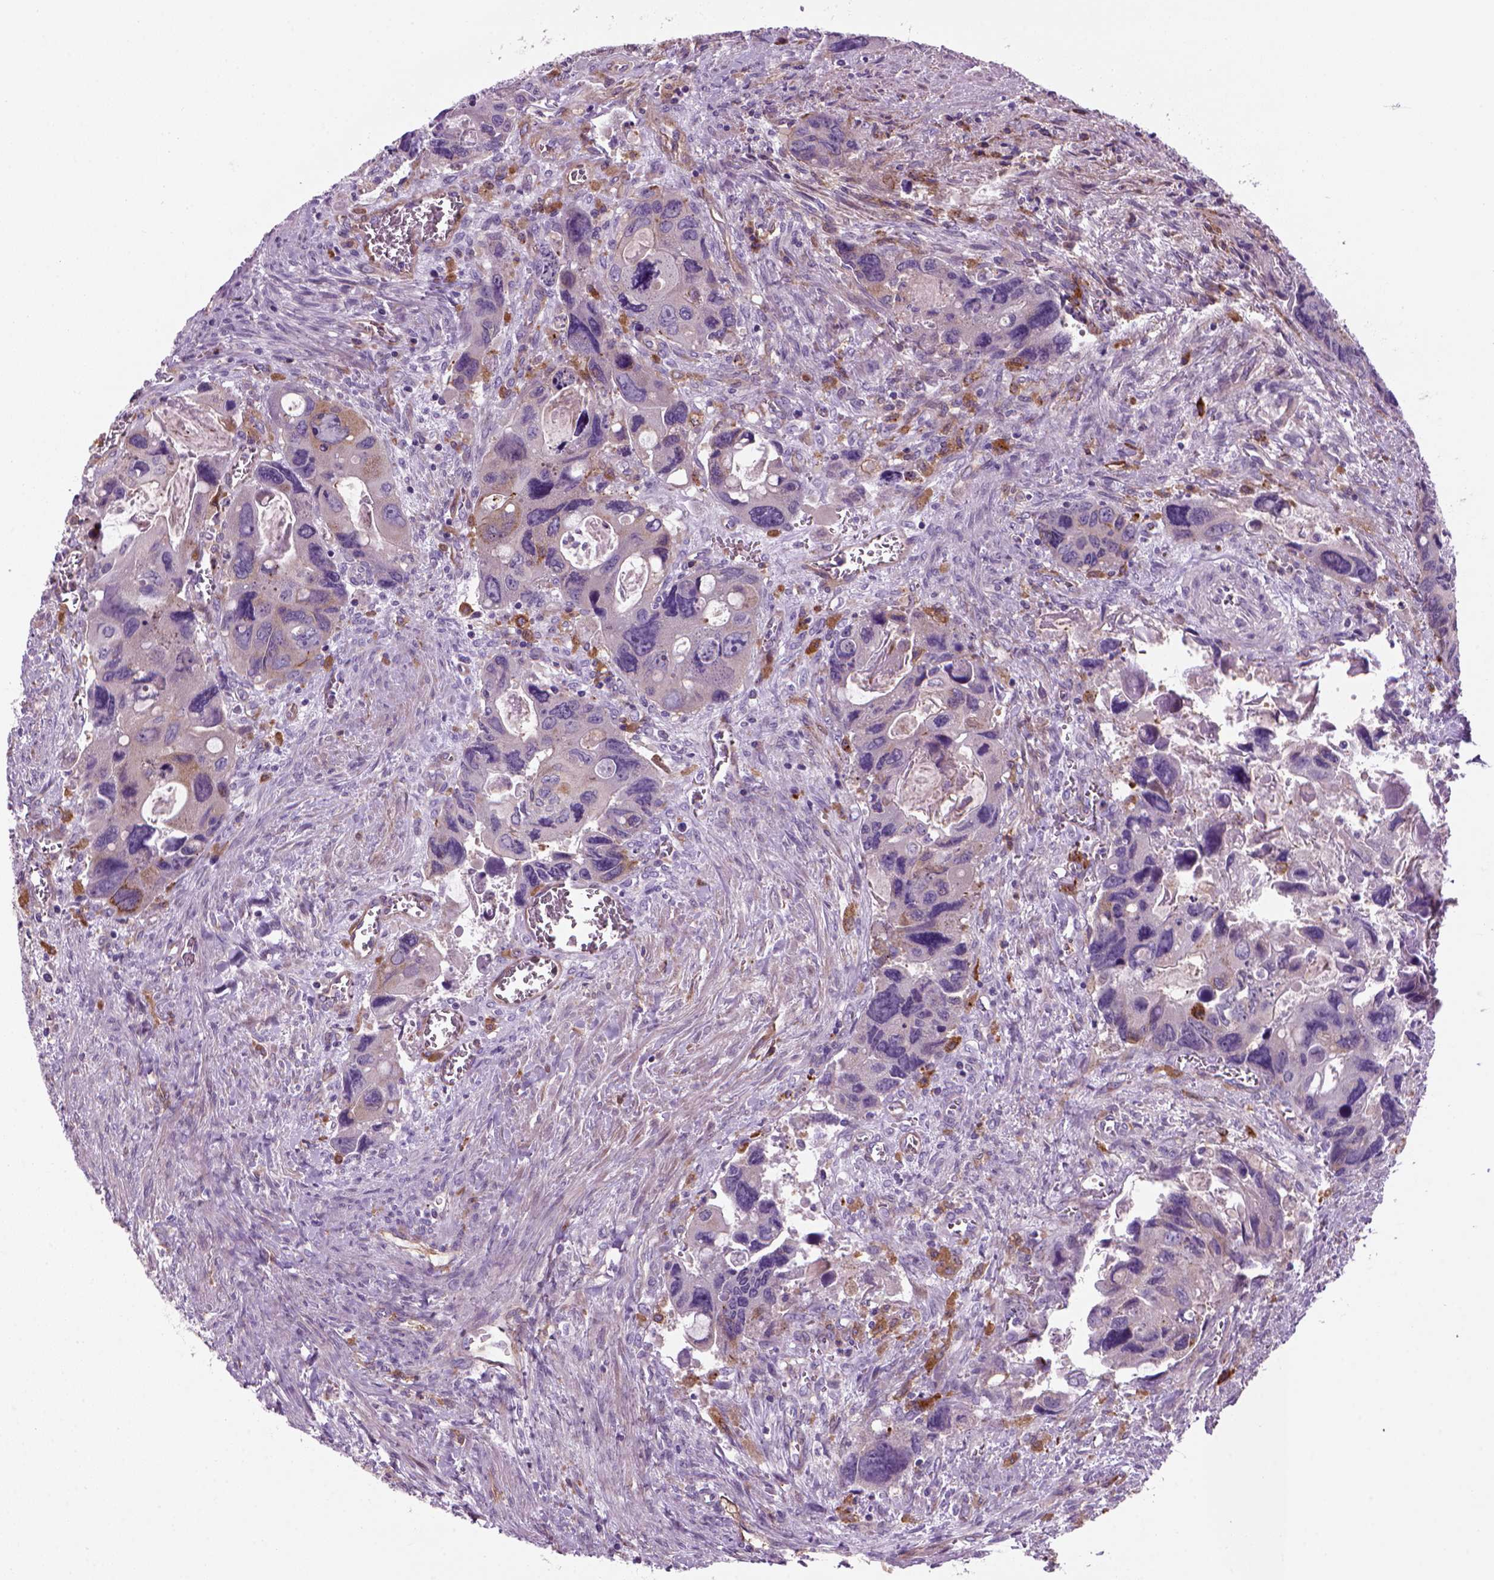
{"staining": {"intensity": "negative", "quantity": "none", "location": "none"}, "tissue": "colorectal cancer", "cell_type": "Tumor cells", "image_type": "cancer", "snomed": [{"axis": "morphology", "description": "Adenocarcinoma, NOS"}, {"axis": "topography", "description": "Rectum"}], "caption": "Colorectal cancer (adenocarcinoma) stained for a protein using immunohistochemistry (IHC) shows no positivity tumor cells.", "gene": "MARCKS", "patient": {"sex": "male", "age": 62}}